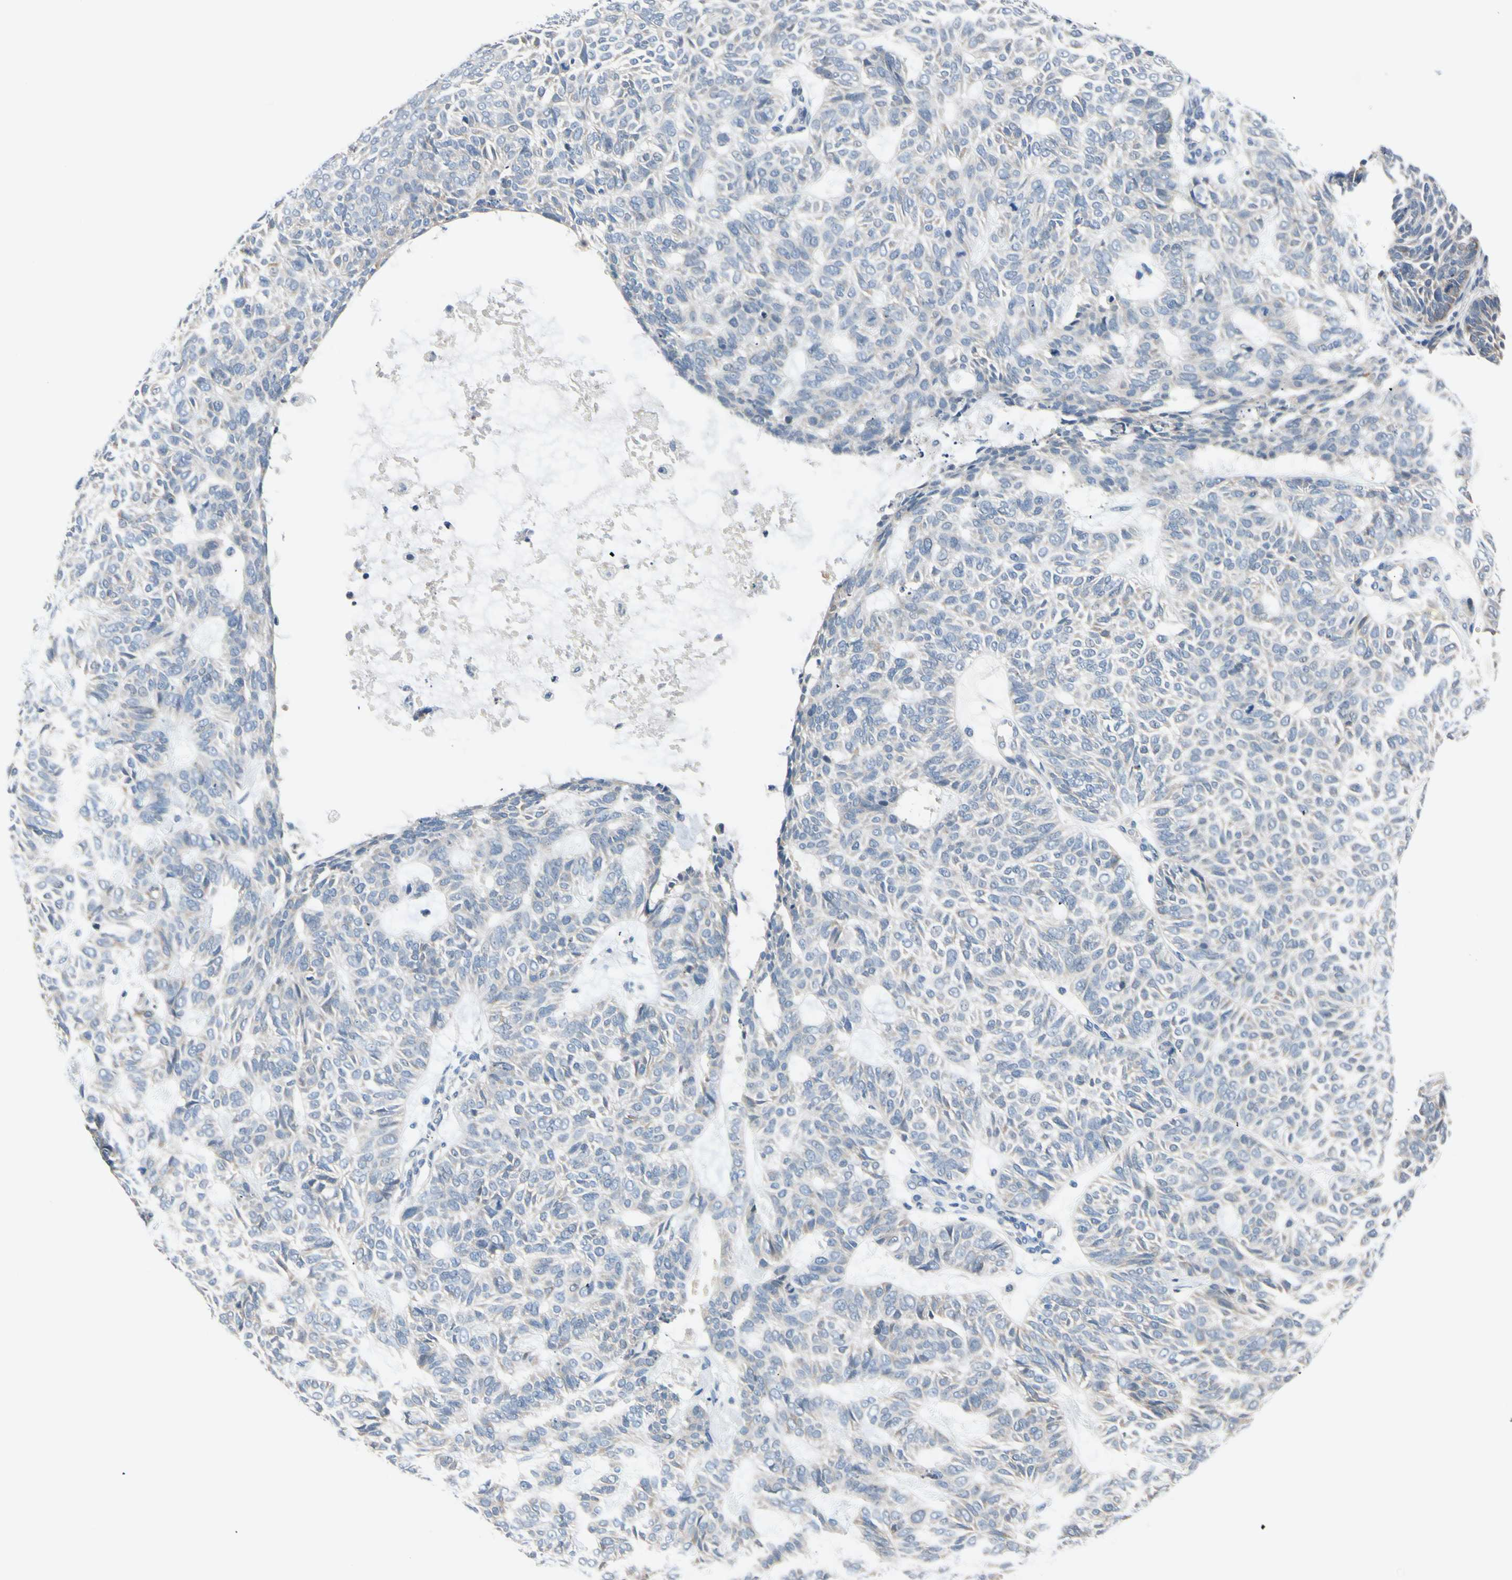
{"staining": {"intensity": "negative", "quantity": "none", "location": "none"}, "tissue": "skin cancer", "cell_type": "Tumor cells", "image_type": "cancer", "snomed": [{"axis": "morphology", "description": "Basal cell carcinoma"}, {"axis": "topography", "description": "Skin"}], "caption": "This micrograph is of skin cancer (basal cell carcinoma) stained with IHC to label a protein in brown with the nuclei are counter-stained blue. There is no positivity in tumor cells.", "gene": "SLC27A6", "patient": {"sex": "male", "age": 87}}